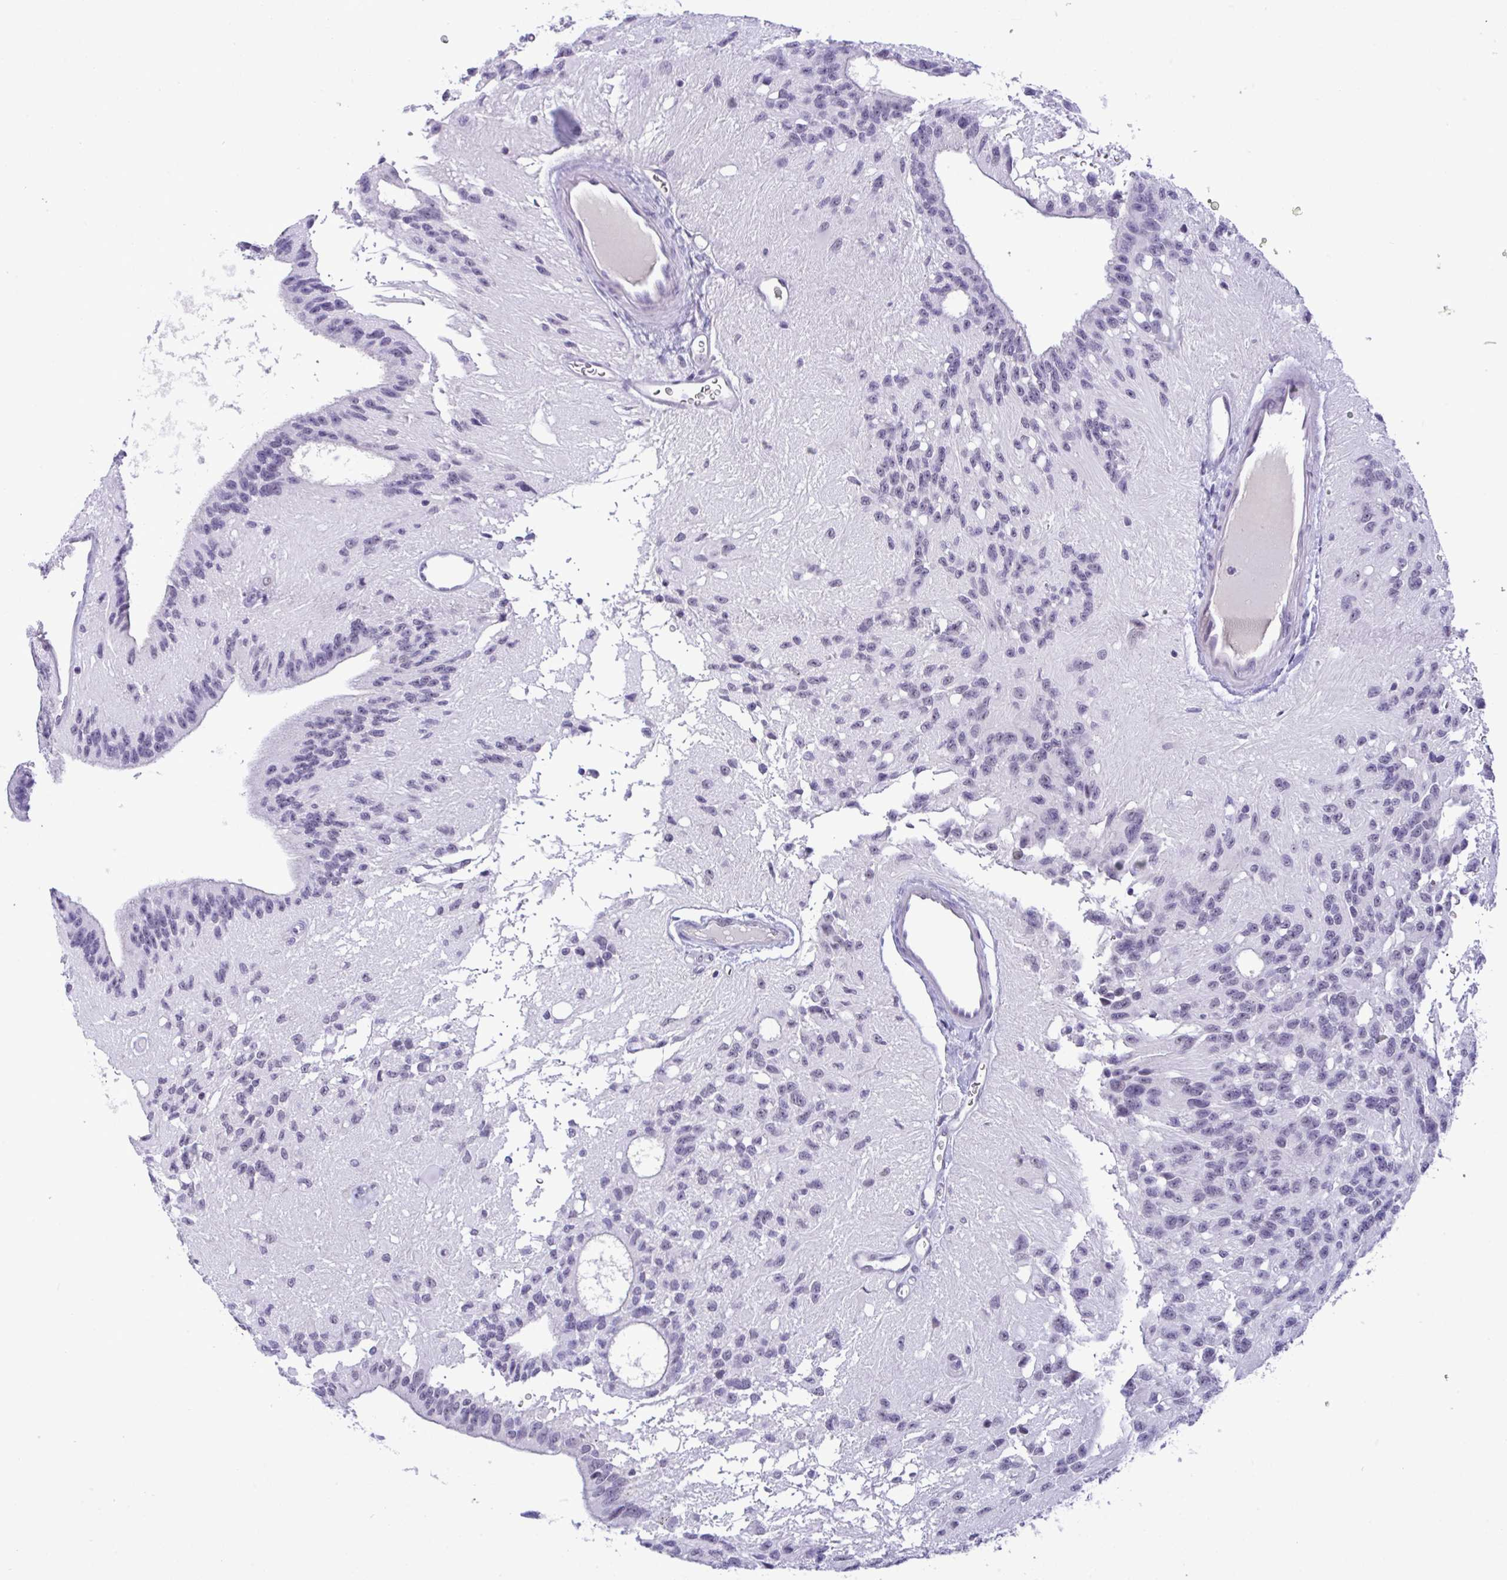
{"staining": {"intensity": "negative", "quantity": "none", "location": "none"}, "tissue": "glioma", "cell_type": "Tumor cells", "image_type": "cancer", "snomed": [{"axis": "morphology", "description": "Glioma, malignant, Low grade"}, {"axis": "topography", "description": "Brain"}], "caption": "Immunohistochemical staining of low-grade glioma (malignant) displays no significant staining in tumor cells.", "gene": "YBX2", "patient": {"sex": "male", "age": 31}}